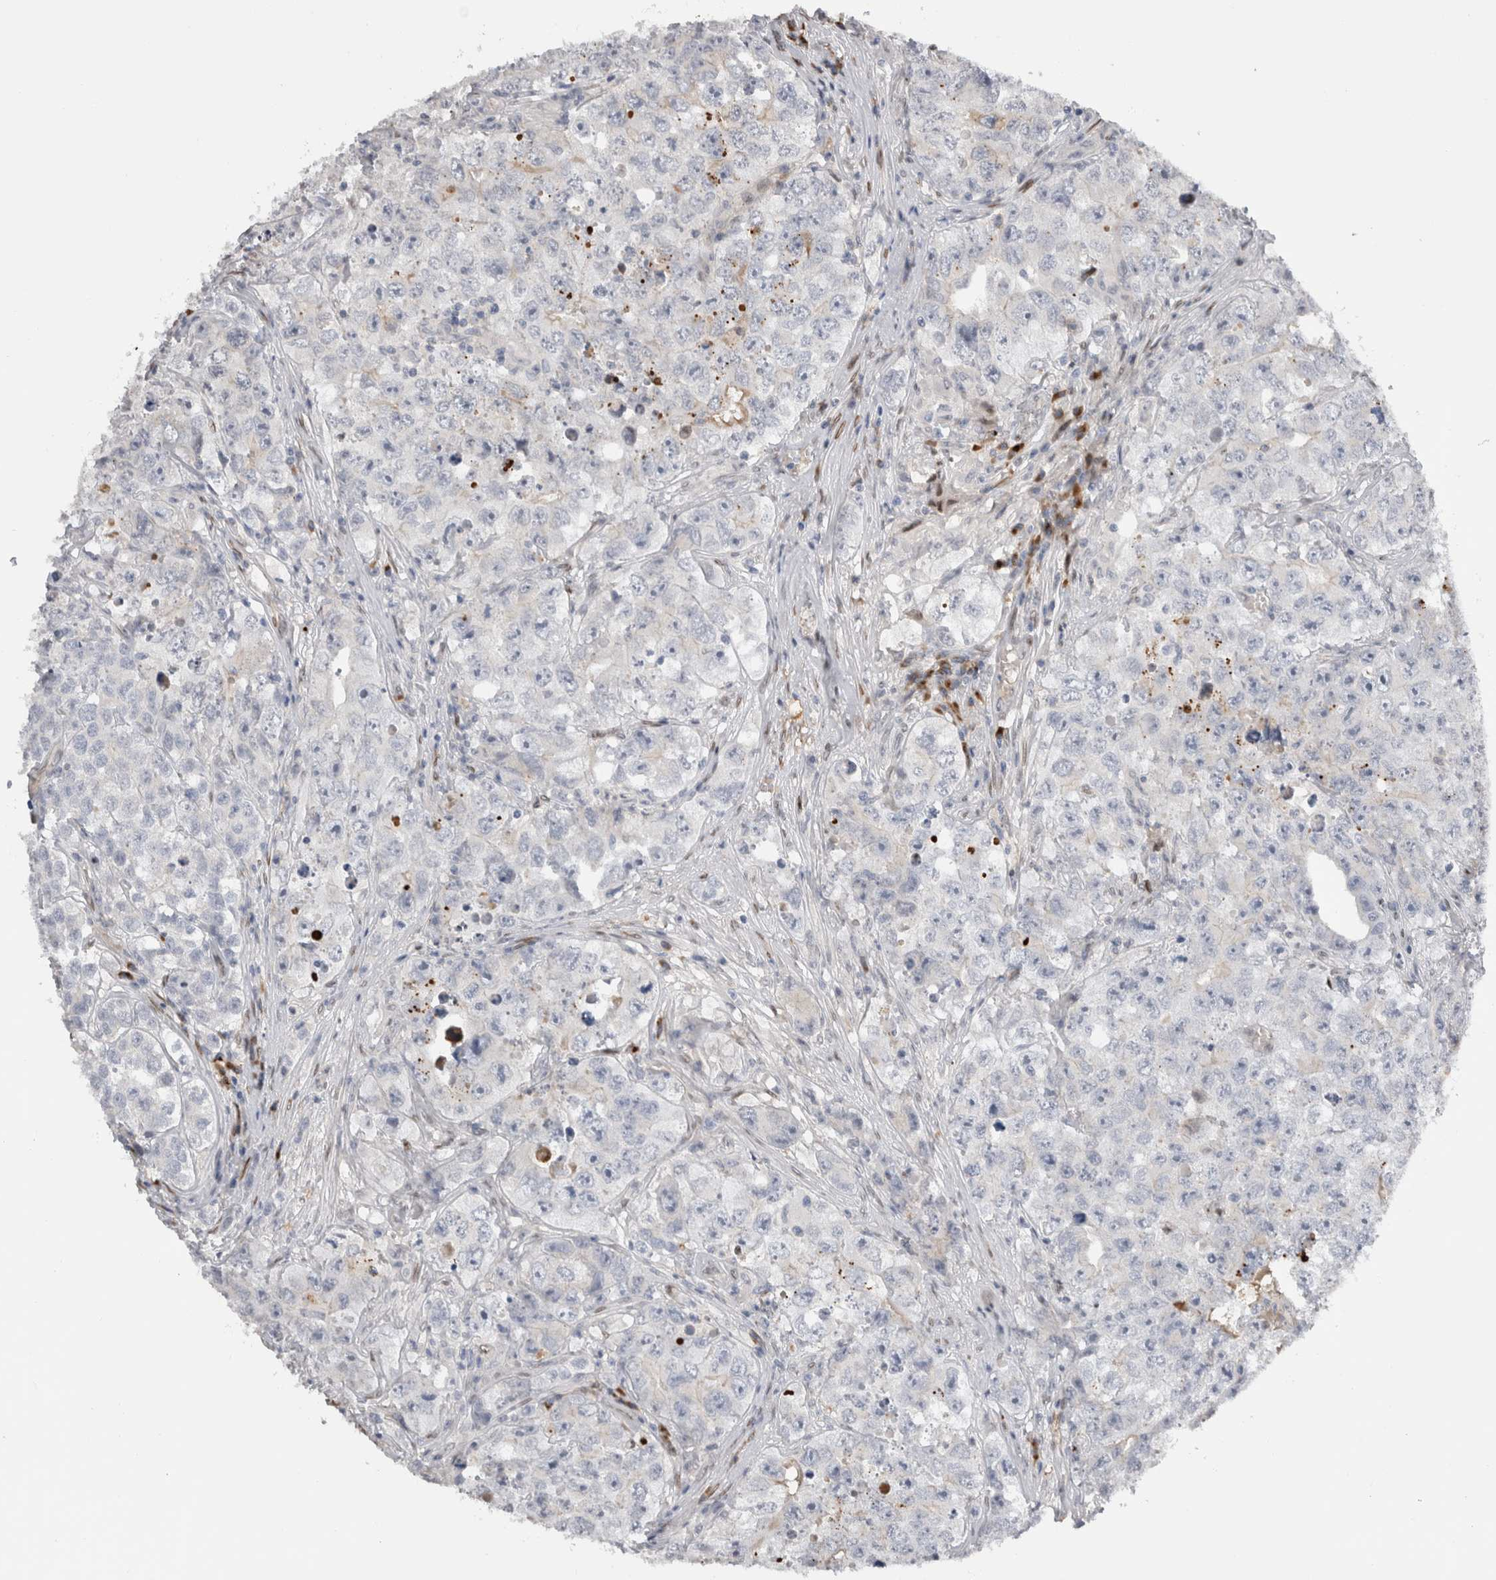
{"staining": {"intensity": "negative", "quantity": "none", "location": "none"}, "tissue": "testis cancer", "cell_type": "Tumor cells", "image_type": "cancer", "snomed": [{"axis": "morphology", "description": "Seminoma, NOS"}, {"axis": "morphology", "description": "Carcinoma, Embryonal, NOS"}, {"axis": "topography", "description": "Testis"}], "caption": "Immunohistochemistry (IHC) micrograph of human testis embryonal carcinoma stained for a protein (brown), which exhibits no staining in tumor cells.", "gene": "DMTN", "patient": {"sex": "male", "age": 43}}